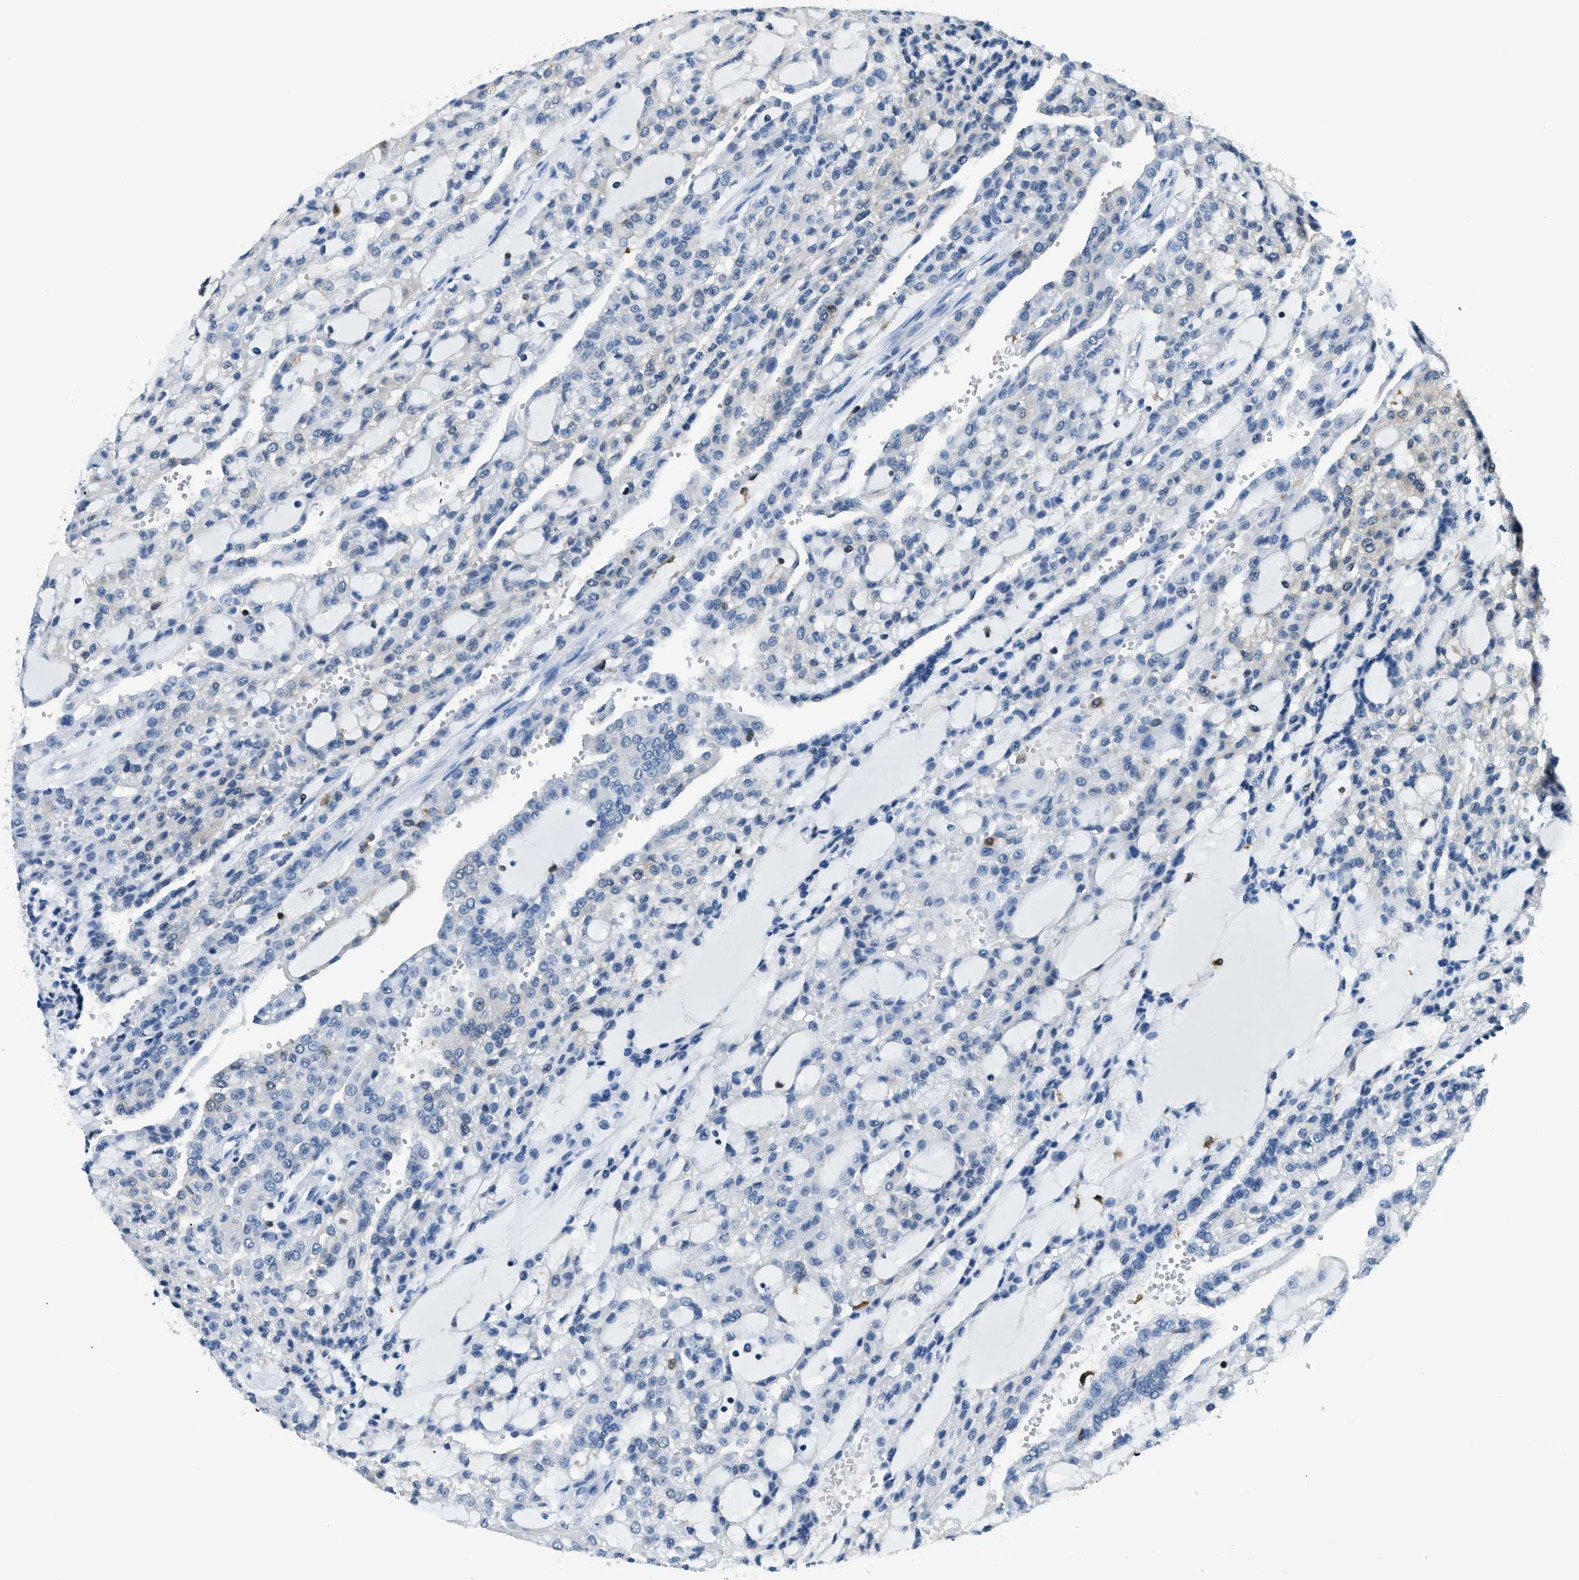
{"staining": {"intensity": "negative", "quantity": "none", "location": "none"}, "tissue": "renal cancer", "cell_type": "Tumor cells", "image_type": "cancer", "snomed": [{"axis": "morphology", "description": "Adenocarcinoma, NOS"}, {"axis": "topography", "description": "Kidney"}], "caption": "Tumor cells show no significant protein staining in renal cancer.", "gene": "CAPG", "patient": {"sex": "male", "age": 63}}